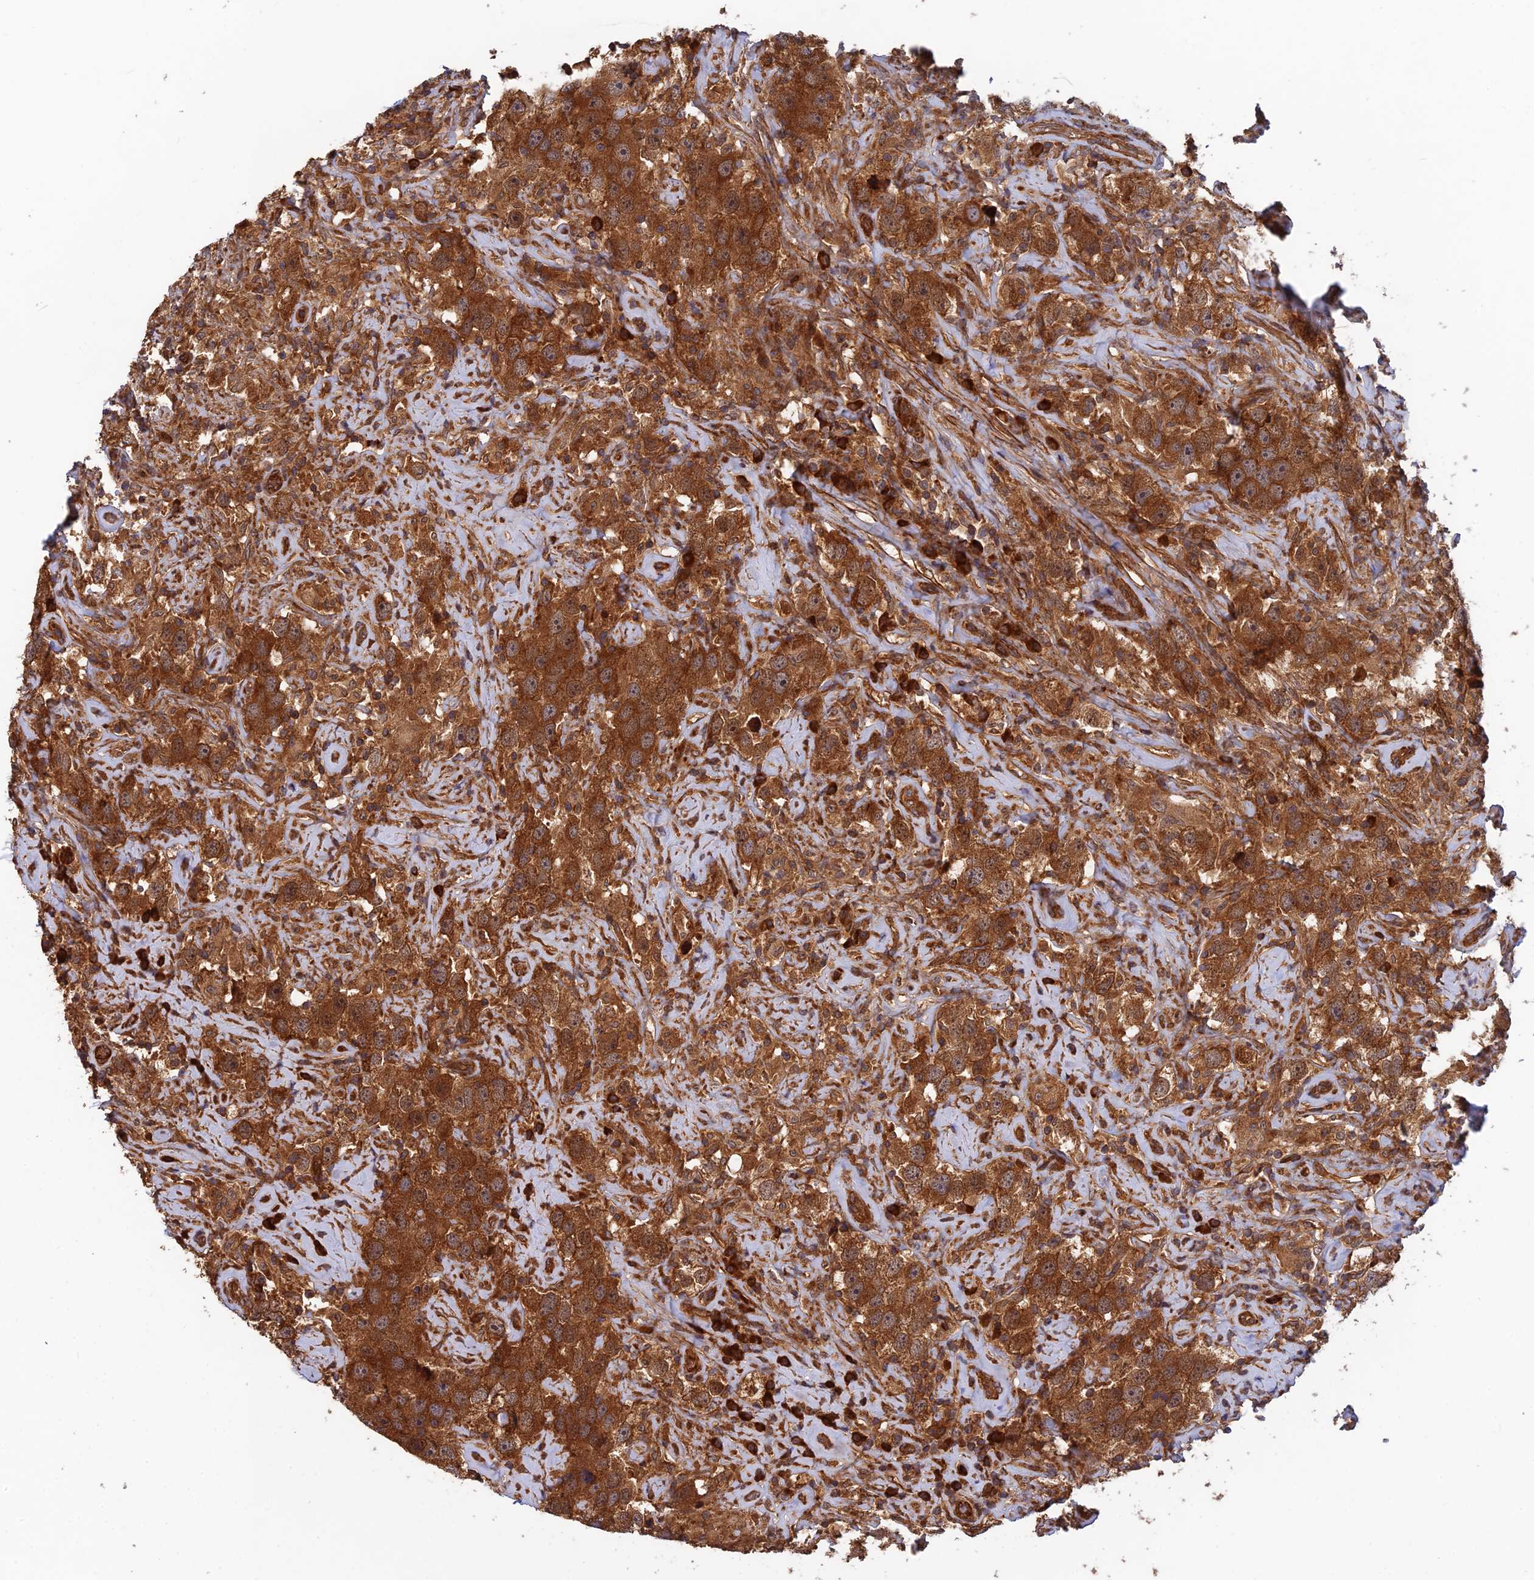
{"staining": {"intensity": "strong", "quantity": ">75%", "location": "cytoplasmic/membranous"}, "tissue": "testis cancer", "cell_type": "Tumor cells", "image_type": "cancer", "snomed": [{"axis": "morphology", "description": "Seminoma, NOS"}, {"axis": "topography", "description": "Testis"}], "caption": "Protein staining exhibits strong cytoplasmic/membranous positivity in about >75% of tumor cells in testis cancer (seminoma). Immunohistochemistry (ihc) stains the protein of interest in brown and the nuclei are stained blue.", "gene": "RELCH", "patient": {"sex": "male", "age": 49}}